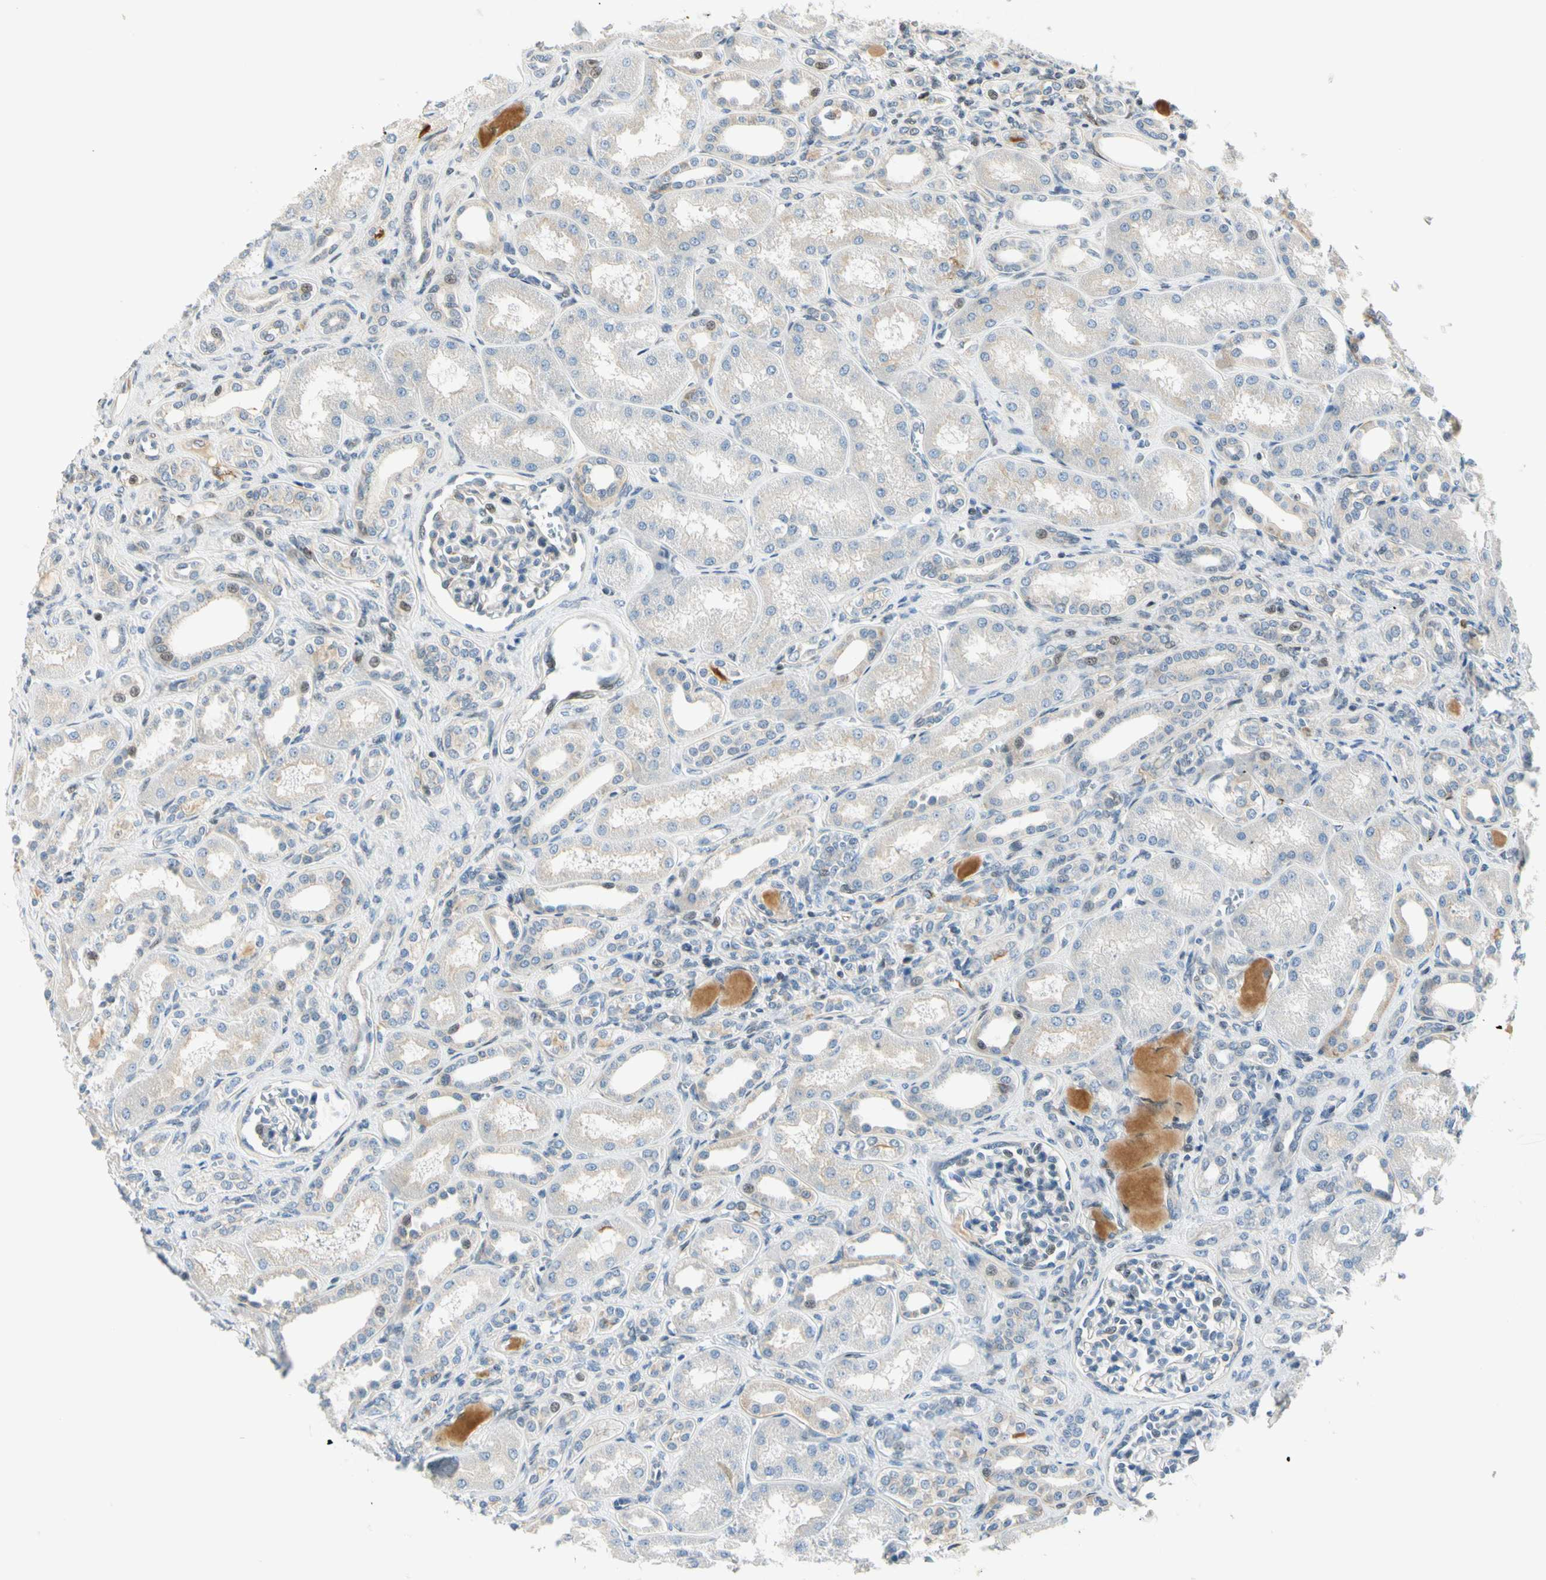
{"staining": {"intensity": "weak", "quantity": "<25%", "location": "nuclear"}, "tissue": "kidney", "cell_type": "Cells in glomeruli", "image_type": "normal", "snomed": [{"axis": "morphology", "description": "Normal tissue, NOS"}, {"axis": "topography", "description": "Kidney"}], "caption": "IHC photomicrograph of normal kidney: kidney stained with DAB (3,3'-diaminobenzidine) displays no significant protein positivity in cells in glomeruli. The staining was performed using DAB to visualize the protein expression in brown, while the nuclei were stained in blue with hematoxylin (Magnification: 20x).", "gene": "NPDC1", "patient": {"sex": "male", "age": 7}}